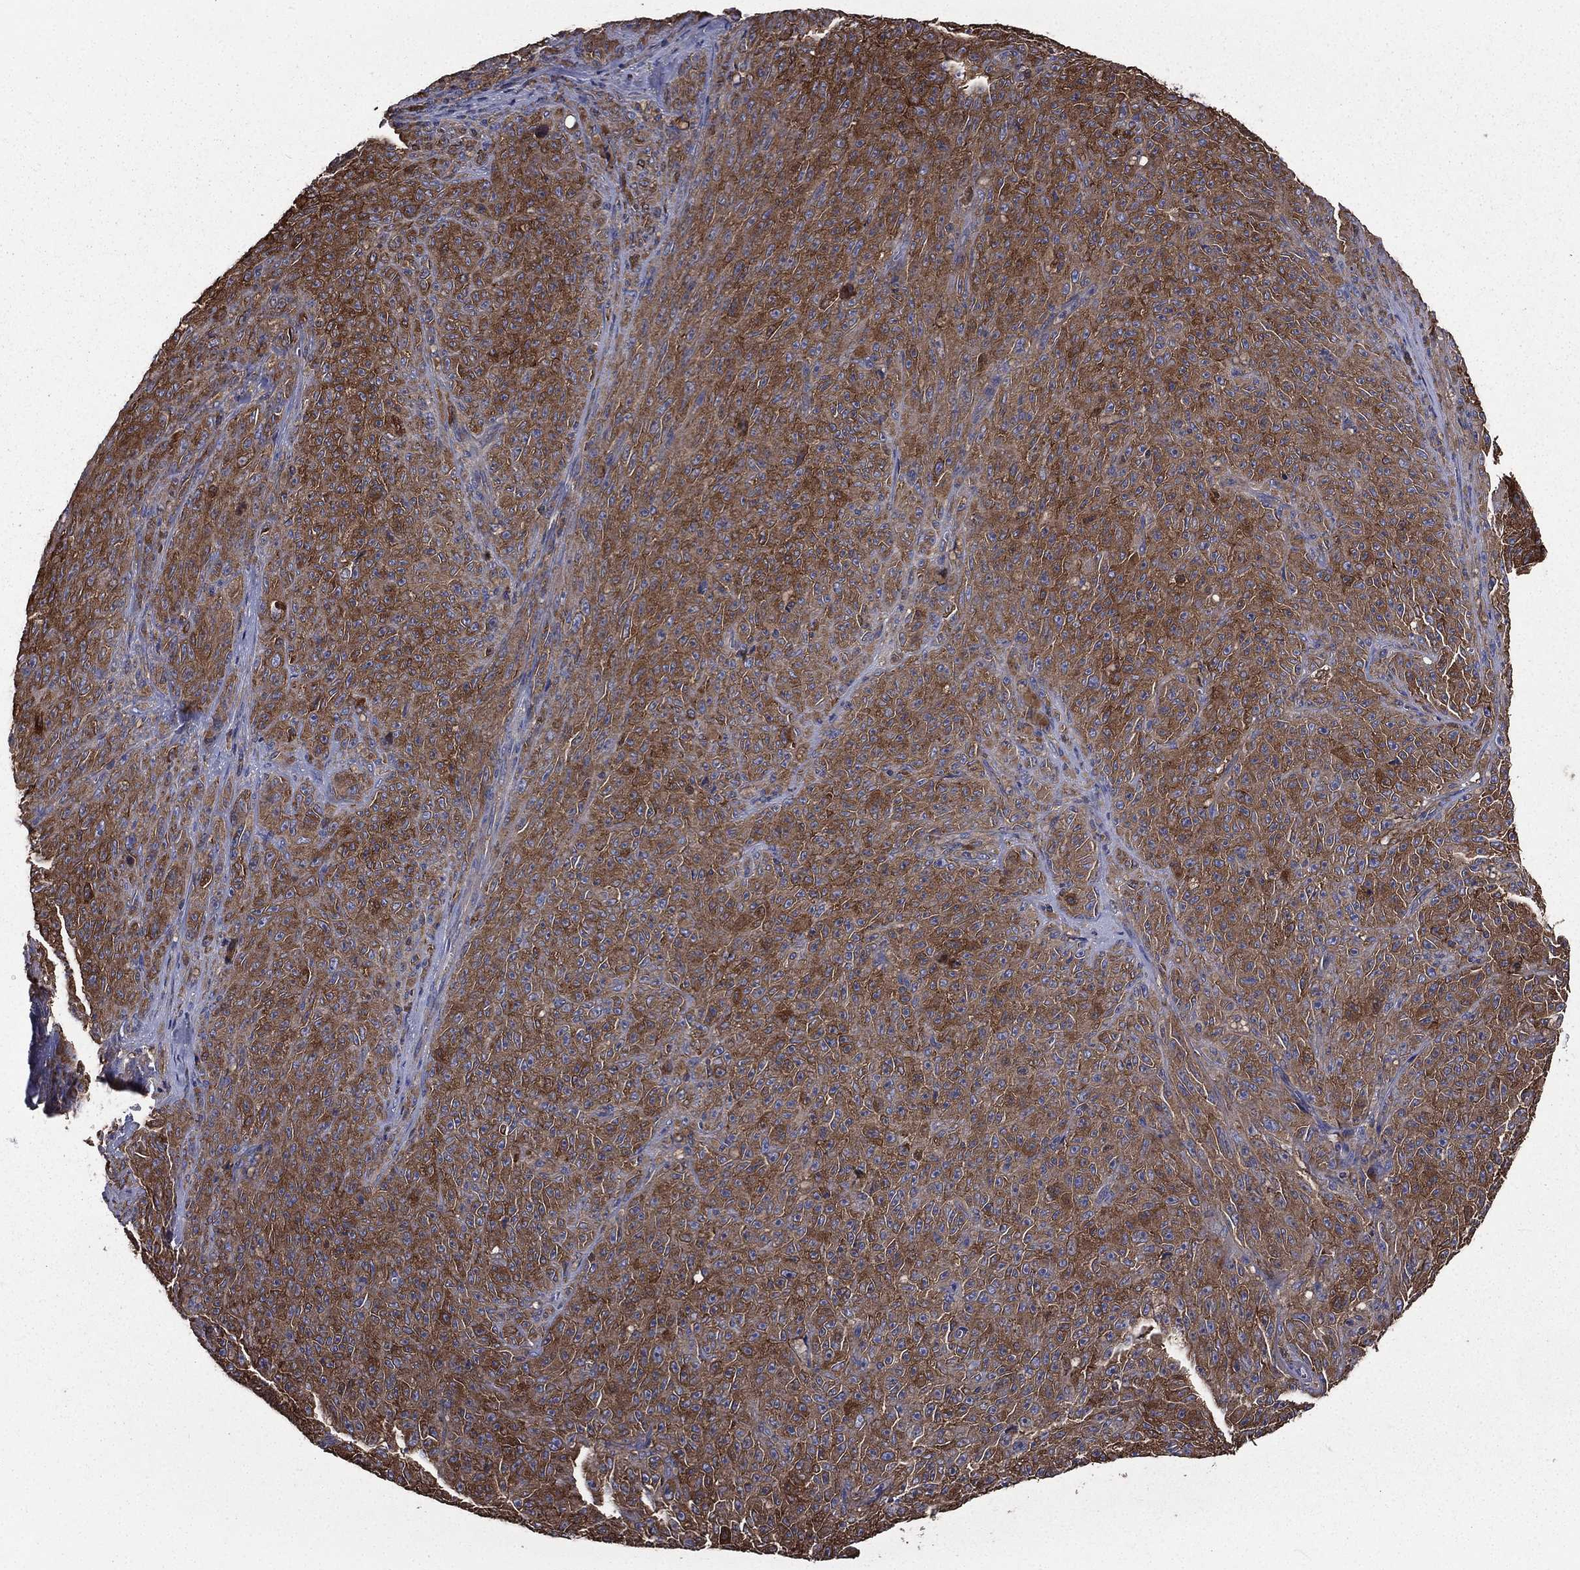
{"staining": {"intensity": "strong", "quantity": ">75%", "location": "cytoplasmic/membranous"}, "tissue": "melanoma", "cell_type": "Tumor cells", "image_type": "cancer", "snomed": [{"axis": "morphology", "description": "Malignant melanoma, NOS"}, {"axis": "topography", "description": "Skin"}], "caption": "Tumor cells display strong cytoplasmic/membranous staining in approximately >75% of cells in malignant melanoma.", "gene": "SARS1", "patient": {"sex": "female", "age": 82}}